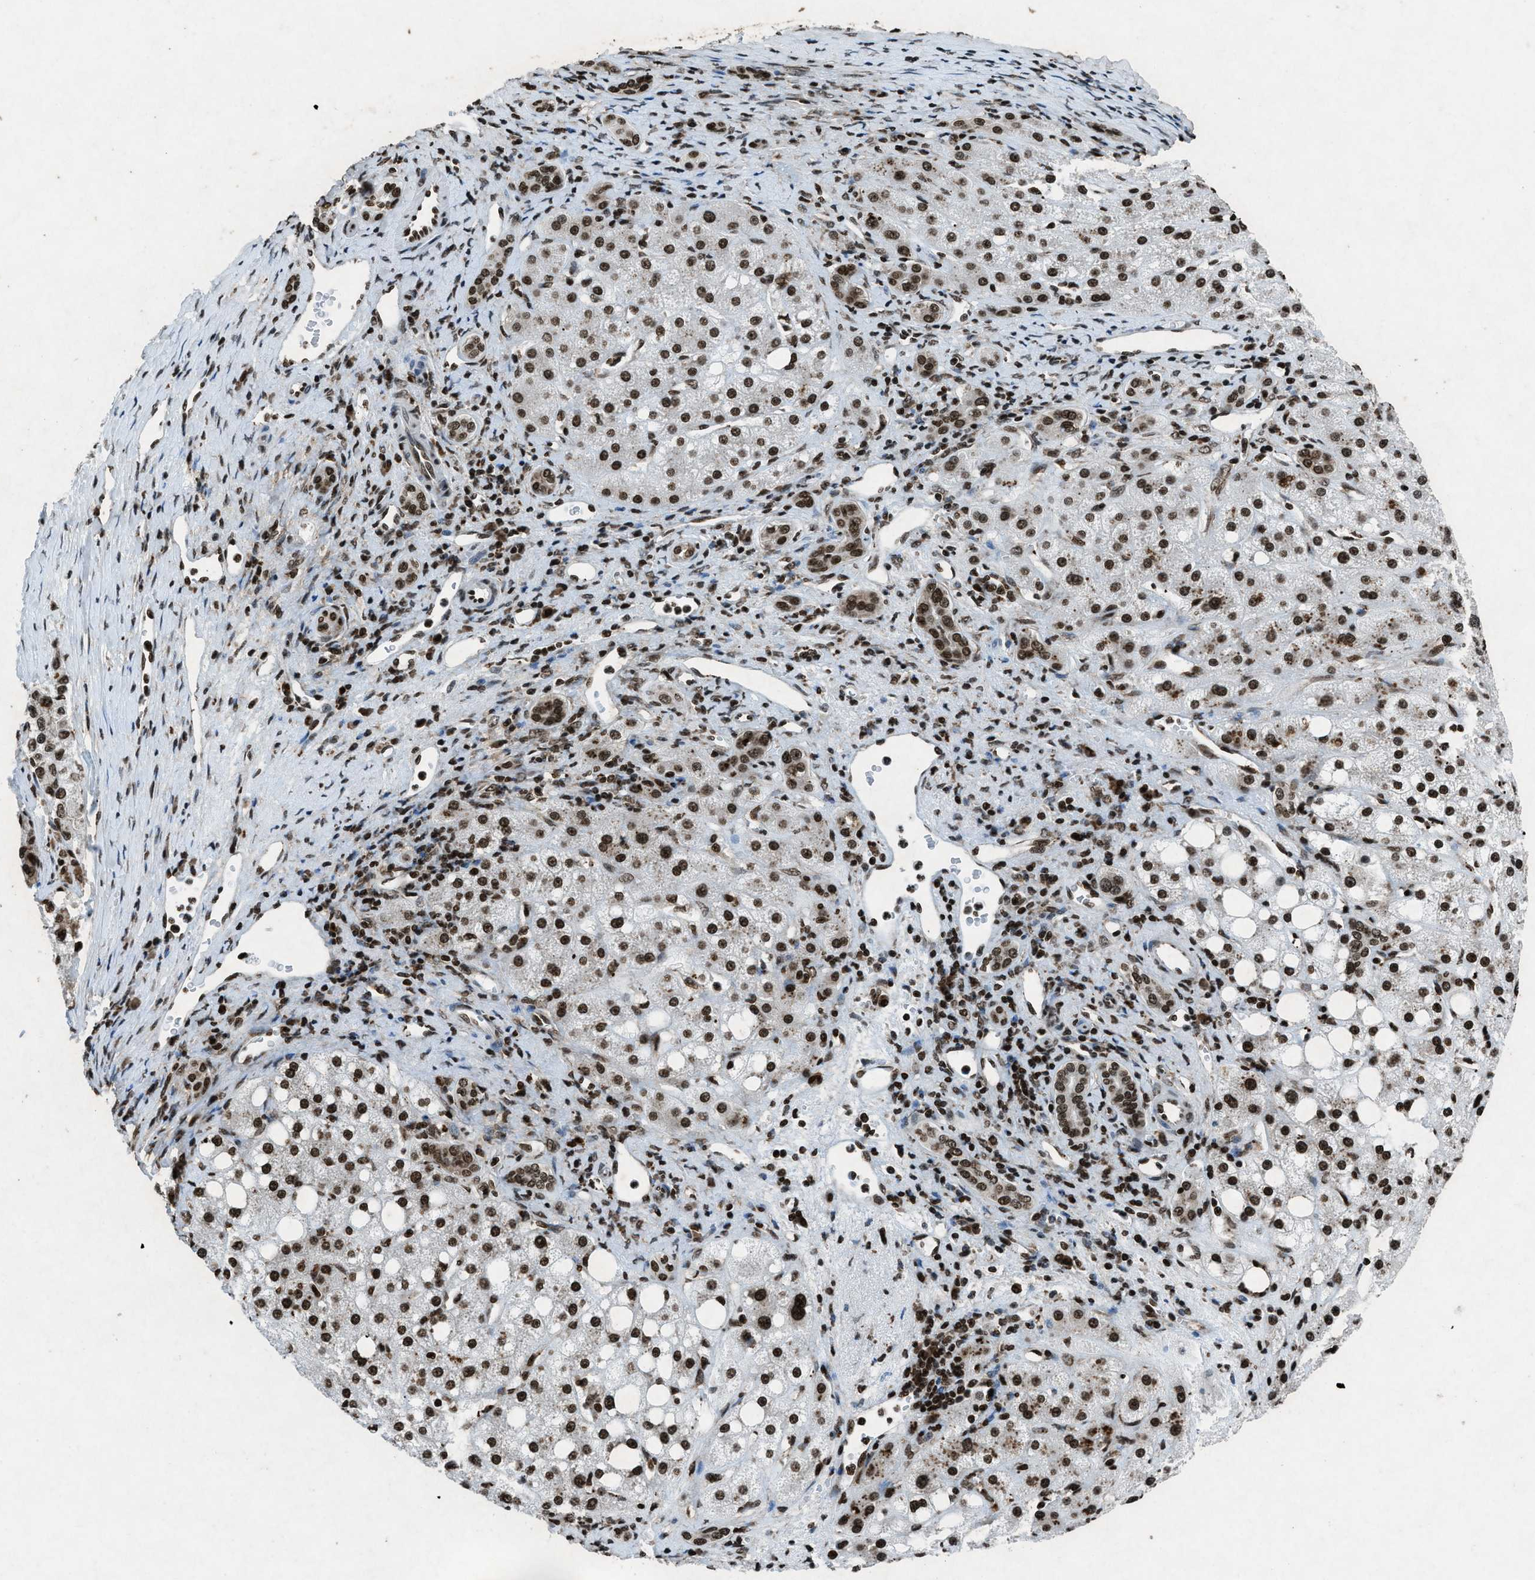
{"staining": {"intensity": "strong", "quantity": "<25%", "location": "nuclear"}, "tissue": "liver cancer", "cell_type": "Tumor cells", "image_type": "cancer", "snomed": [{"axis": "morphology", "description": "Carcinoma, Hepatocellular, NOS"}, {"axis": "topography", "description": "Liver"}], "caption": "A brown stain labels strong nuclear staining of a protein in hepatocellular carcinoma (liver) tumor cells.", "gene": "NXF1", "patient": {"sex": "male", "age": 80}}